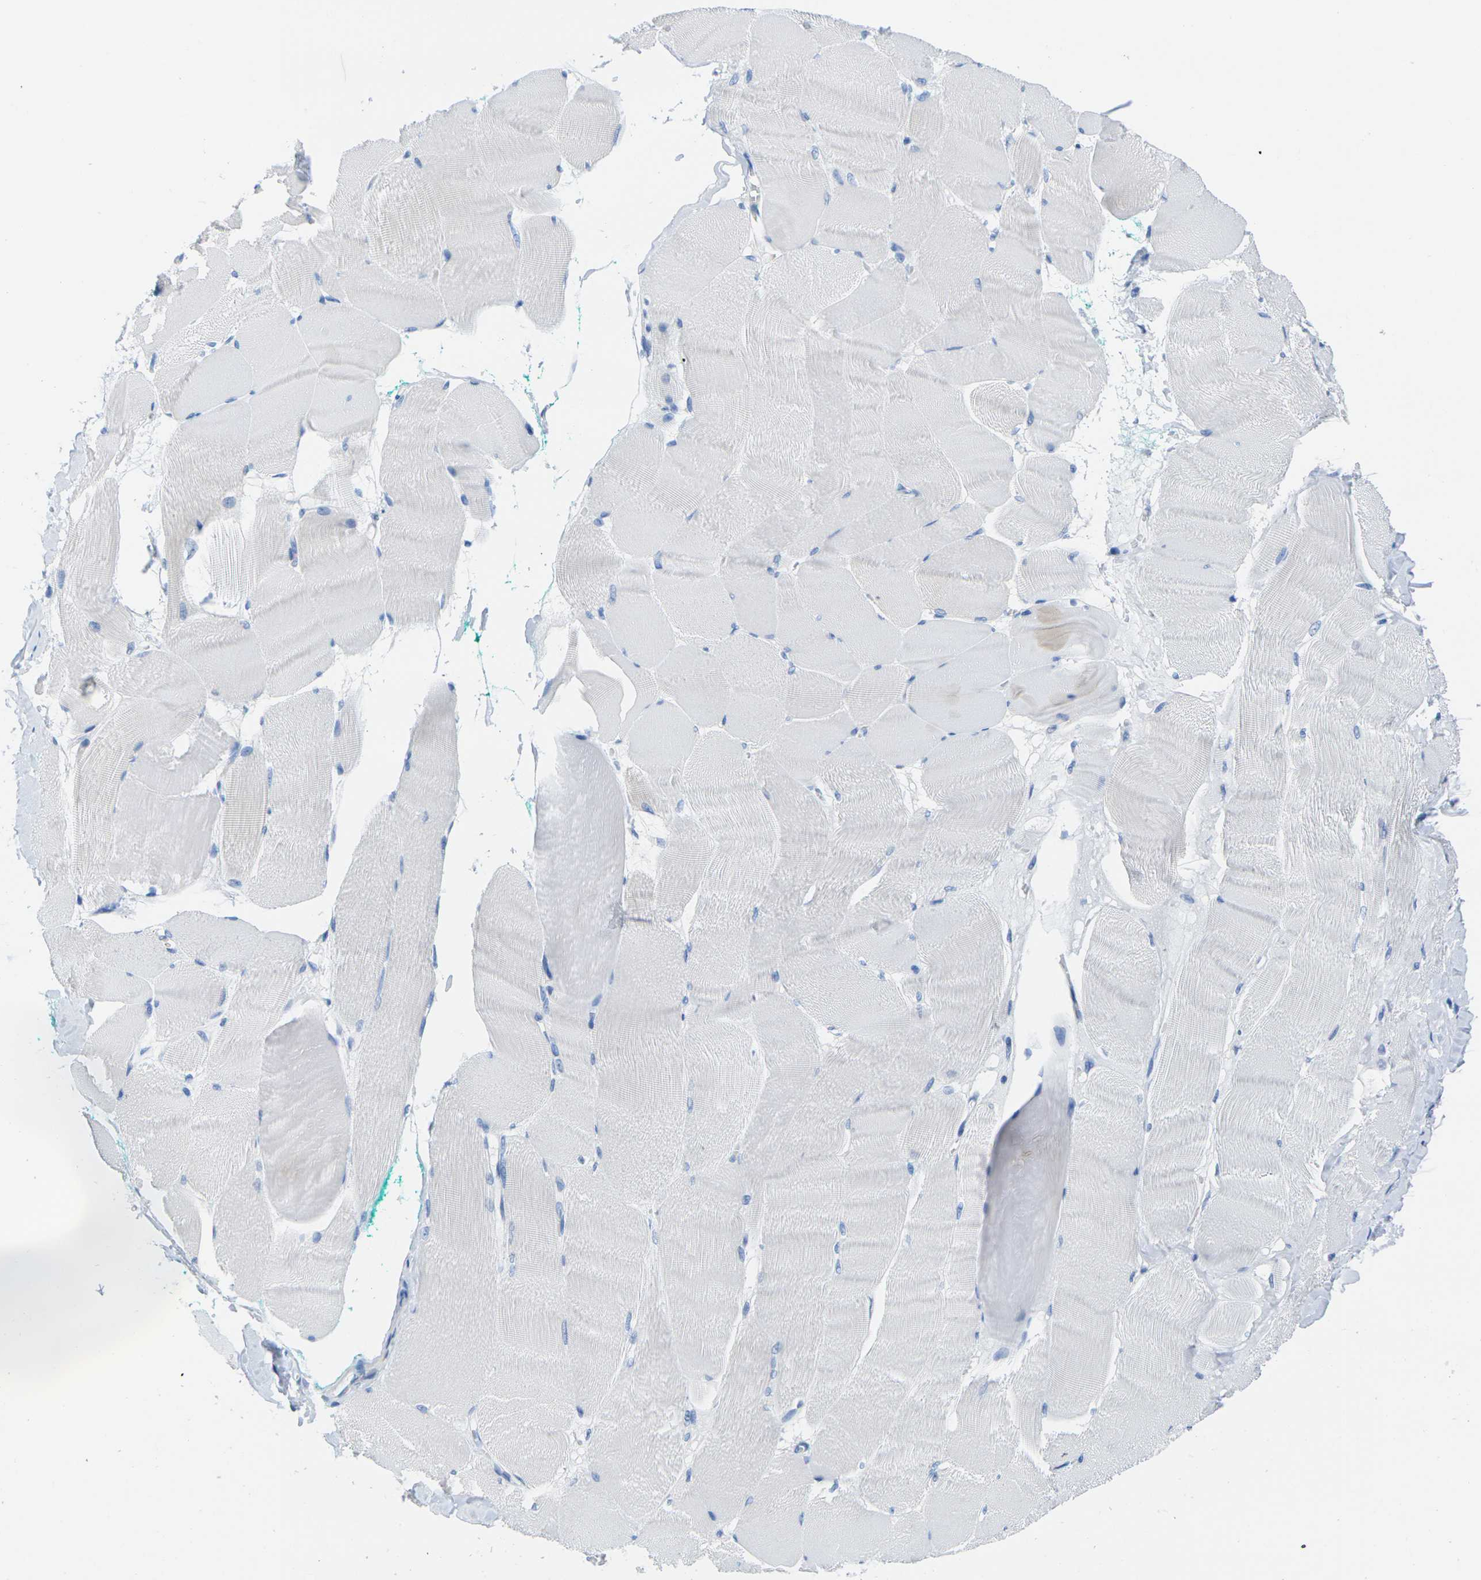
{"staining": {"intensity": "negative", "quantity": "none", "location": "none"}, "tissue": "skeletal muscle", "cell_type": "Myocytes", "image_type": "normal", "snomed": [{"axis": "morphology", "description": "Normal tissue, NOS"}, {"axis": "morphology", "description": "Squamous cell carcinoma, NOS"}, {"axis": "topography", "description": "Skeletal muscle"}], "caption": "This micrograph is of unremarkable skeletal muscle stained with immunohistochemistry (IHC) to label a protein in brown with the nuclei are counter-stained blue. There is no expression in myocytes.", "gene": "CNN1", "patient": {"sex": "male", "age": 51}}